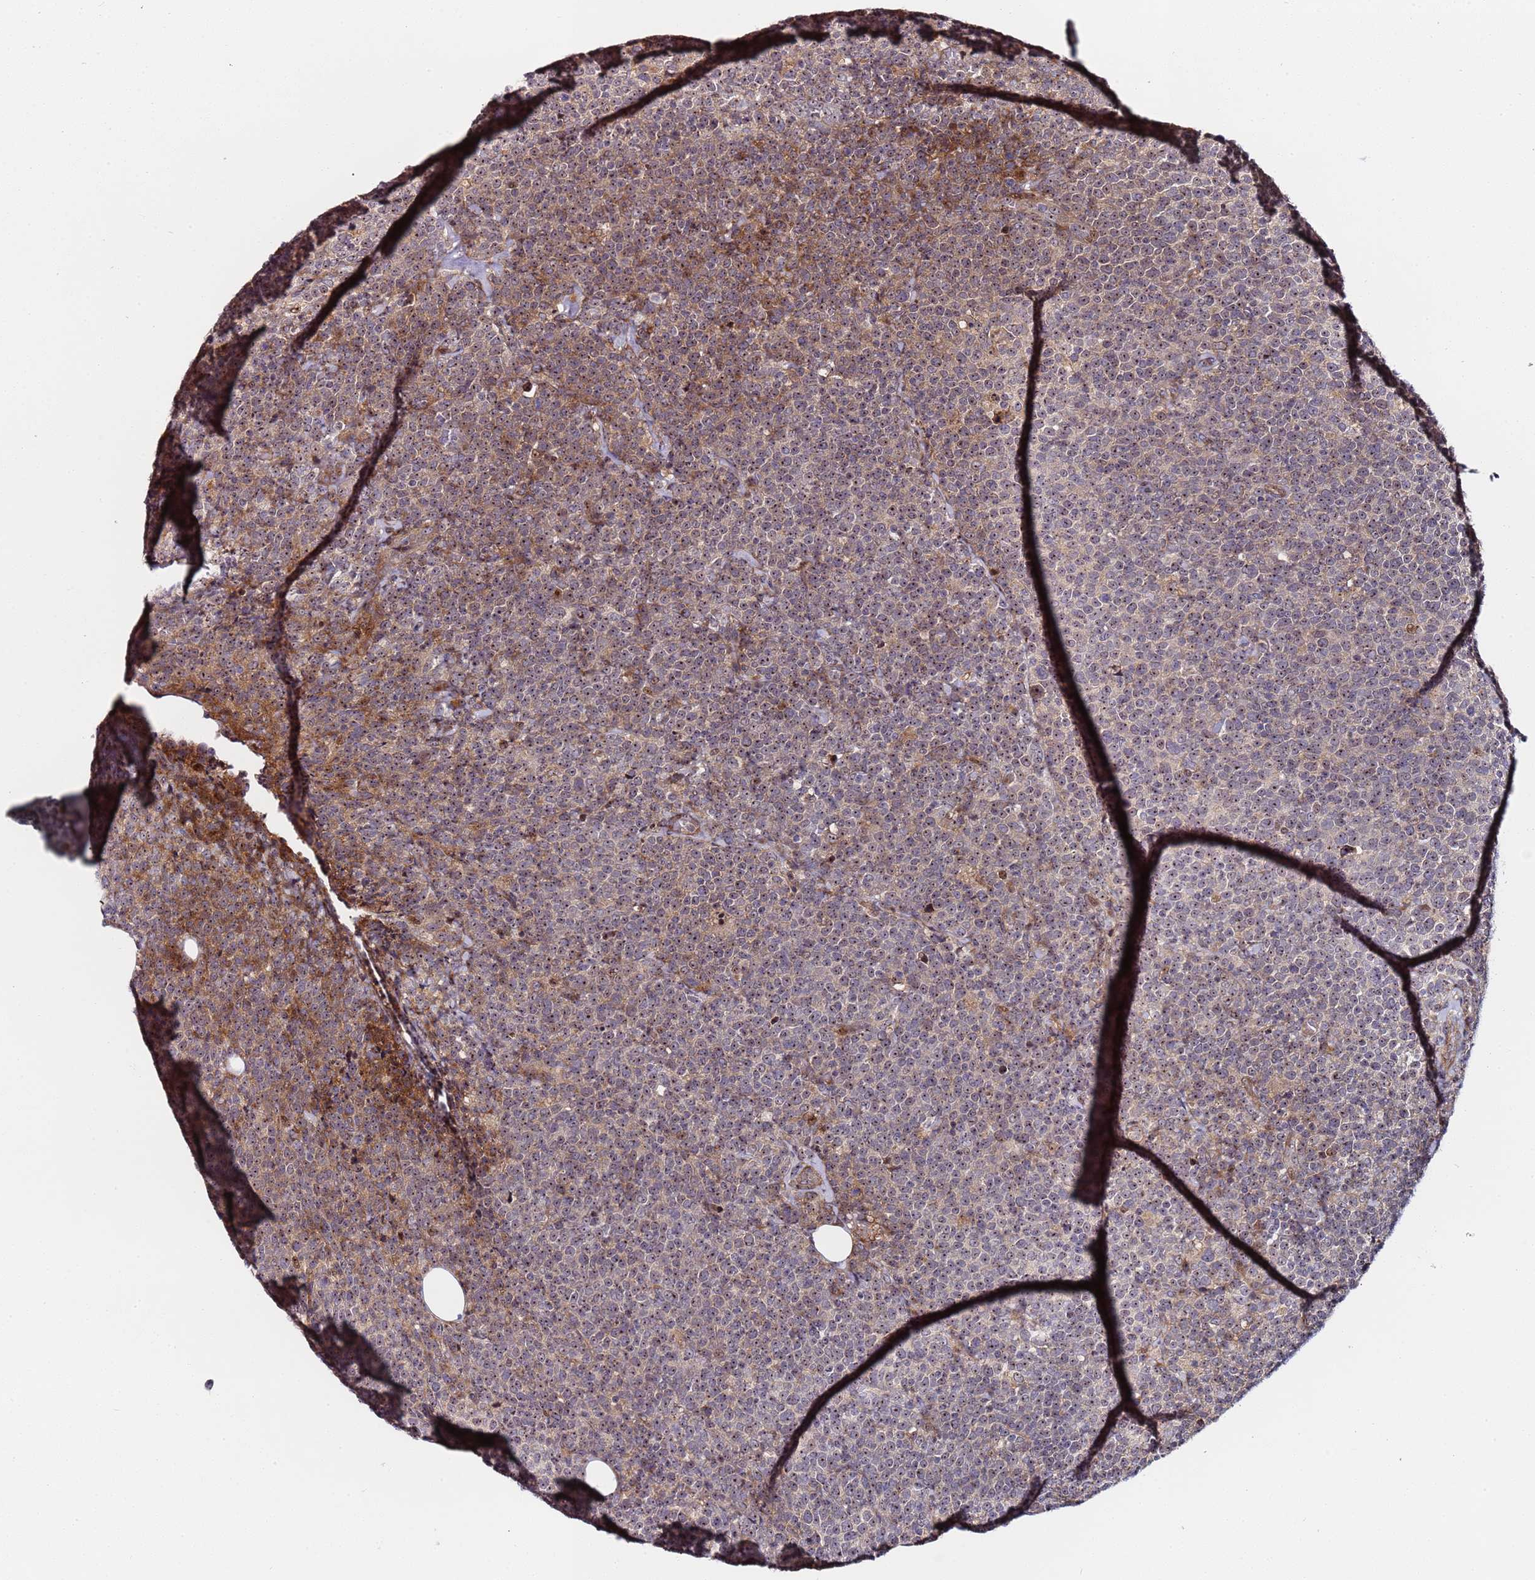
{"staining": {"intensity": "moderate", "quantity": "25%-75%", "location": "cytoplasmic/membranous,nuclear"}, "tissue": "lymphoma", "cell_type": "Tumor cells", "image_type": "cancer", "snomed": [{"axis": "morphology", "description": "Malignant lymphoma, non-Hodgkin's type, High grade"}, {"axis": "topography", "description": "Lymph node"}], "caption": "High-power microscopy captured an immunohistochemistry (IHC) image of lymphoma, revealing moderate cytoplasmic/membranous and nuclear positivity in approximately 25%-75% of tumor cells.", "gene": "KRI1", "patient": {"sex": "male", "age": 61}}